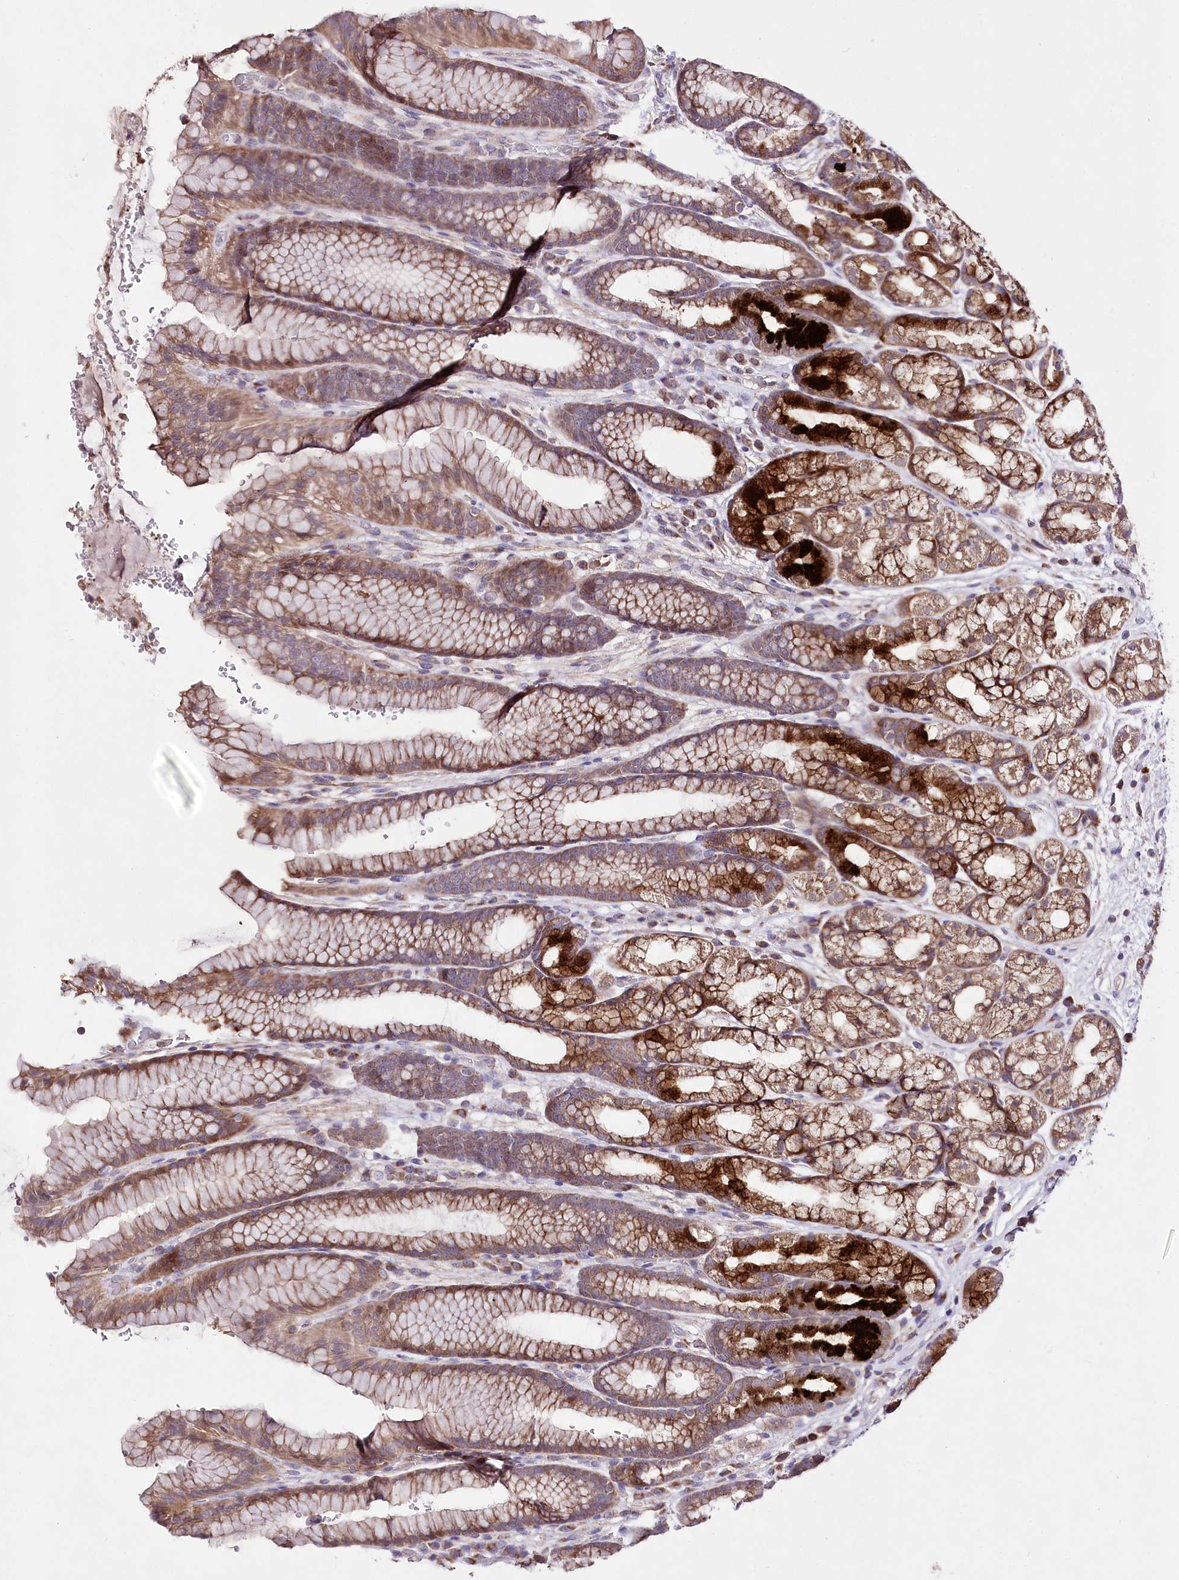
{"staining": {"intensity": "strong", "quantity": "25%-75%", "location": "cytoplasmic/membranous"}, "tissue": "stomach", "cell_type": "Glandular cells", "image_type": "normal", "snomed": [{"axis": "morphology", "description": "Normal tissue, NOS"}, {"axis": "morphology", "description": "Adenocarcinoma, NOS"}, {"axis": "topography", "description": "Stomach"}], "caption": "Strong cytoplasmic/membranous expression for a protein is appreciated in approximately 25%-75% of glandular cells of benign stomach using immunohistochemistry (IHC).", "gene": "ATE1", "patient": {"sex": "male", "age": 57}}